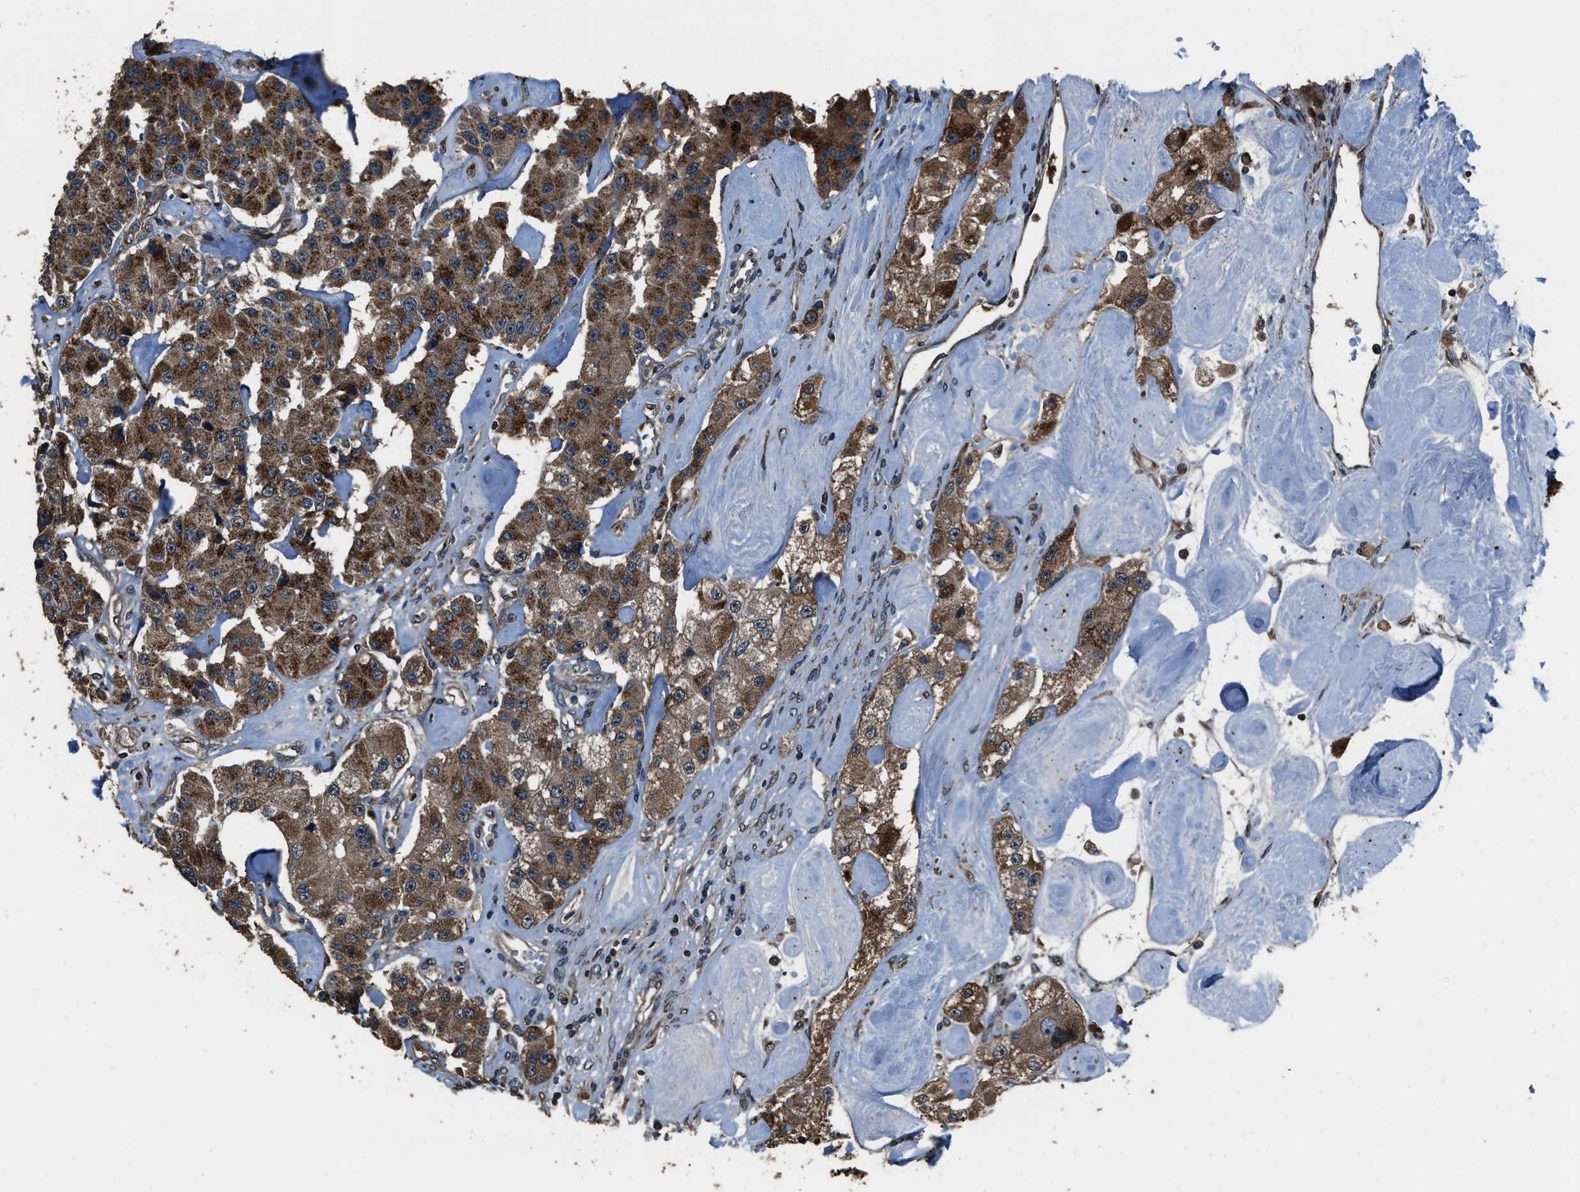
{"staining": {"intensity": "moderate", "quantity": ">75%", "location": "cytoplasmic/membranous"}, "tissue": "carcinoid", "cell_type": "Tumor cells", "image_type": "cancer", "snomed": [{"axis": "morphology", "description": "Carcinoid, malignant, NOS"}, {"axis": "topography", "description": "Pancreas"}], "caption": "There is medium levels of moderate cytoplasmic/membranous positivity in tumor cells of malignant carcinoid, as demonstrated by immunohistochemical staining (brown color).", "gene": "SLC38A10", "patient": {"sex": "male", "age": 41}}